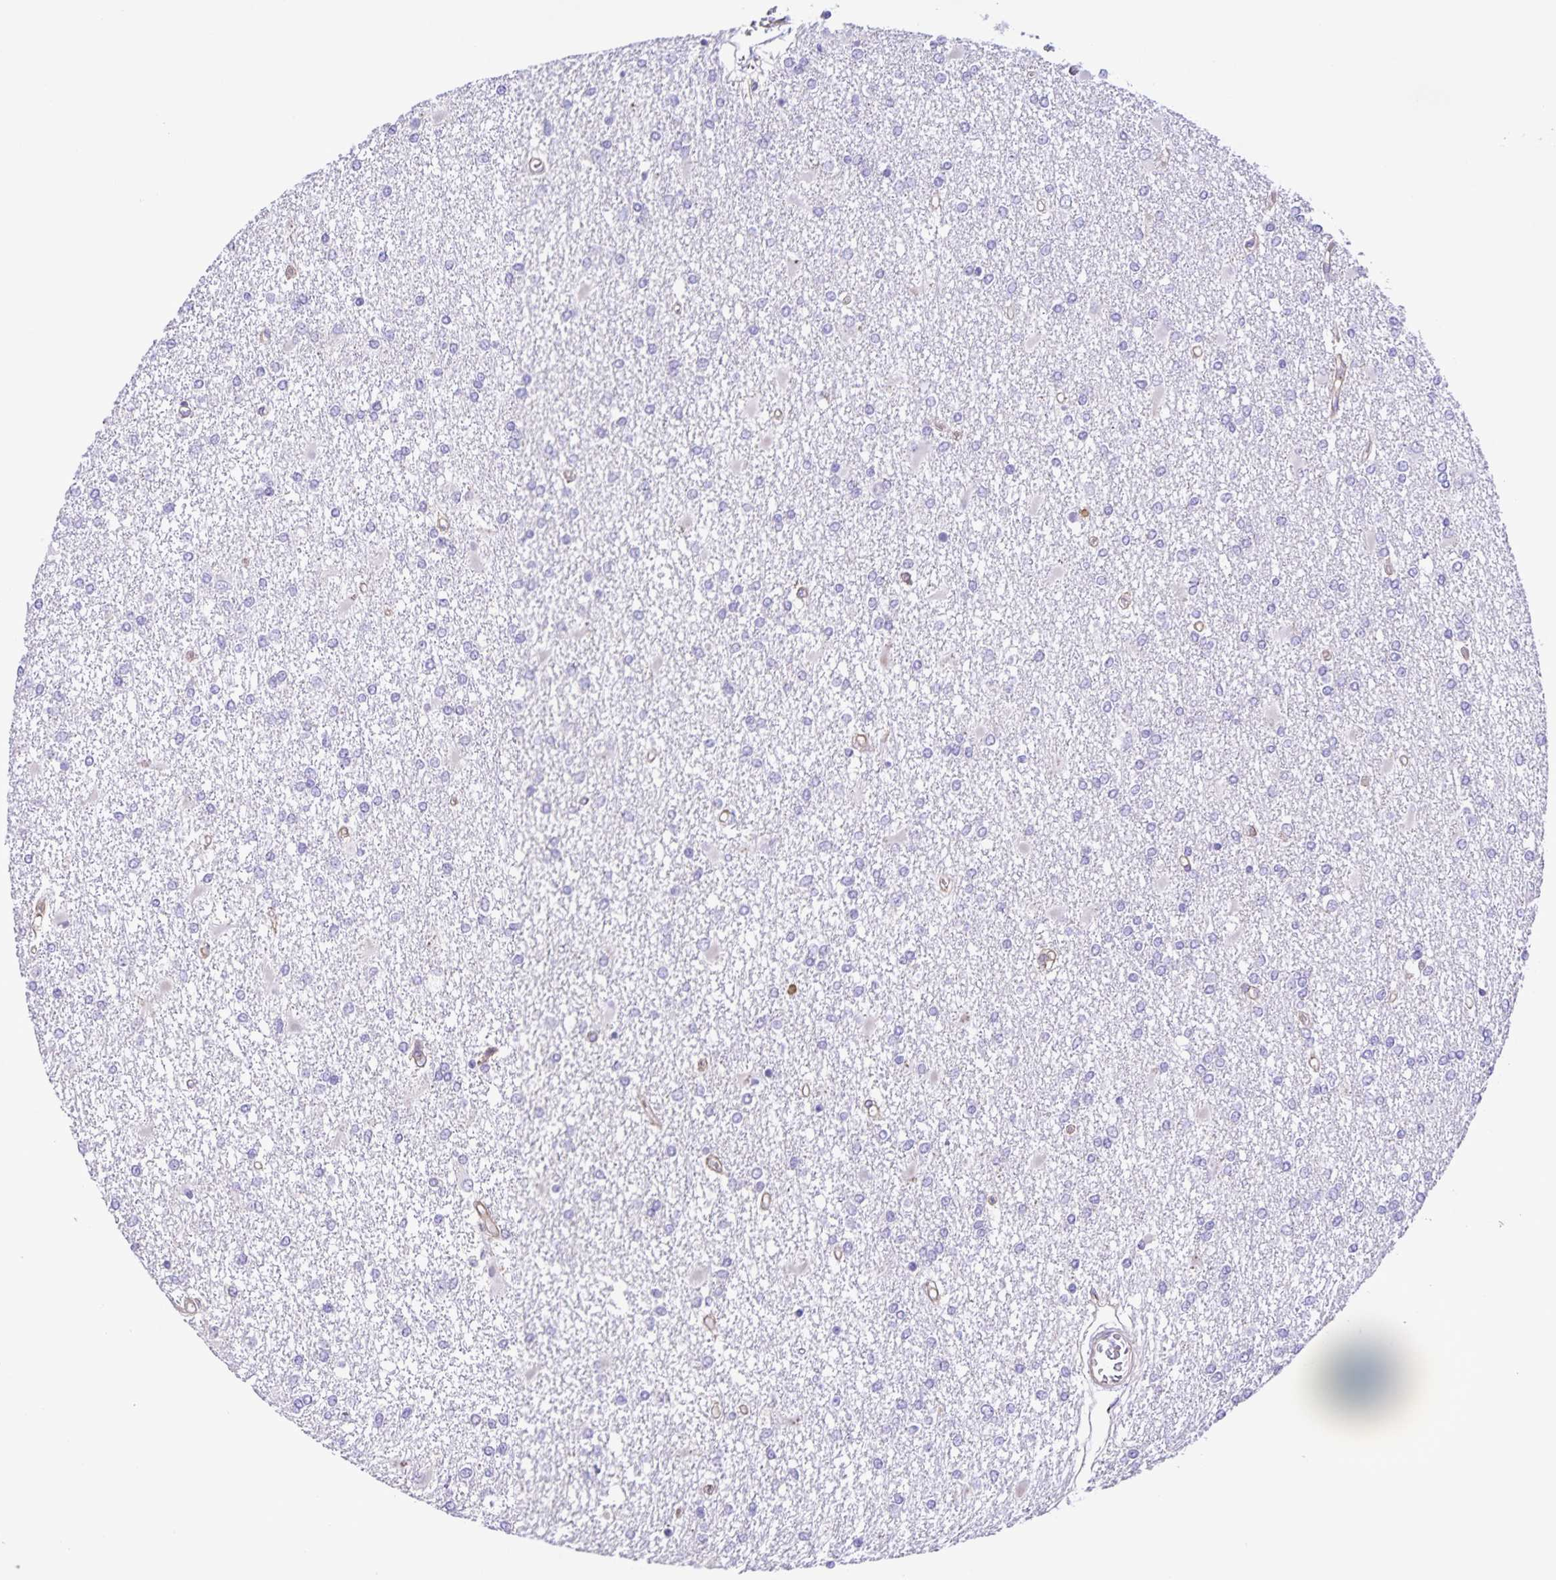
{"staining": {"intensity": "negative", "quantity": "none", "location": "none"}, "tissue": "glioma", "cell_type": "Tumor cells", "image_type": "cancer", "snomed": [{"axis": "morphology", "description": "Glioma, malignant, High grade"}, {"axis": "topography", "description": "Cerebral cortex"}], "caption": "This is an immunohistochemistry image of human high-grade glioma (malignant). There is no staining in tumor cells.", "gene": "BOLL", "patient": {"sex": "male", "age": 79}}